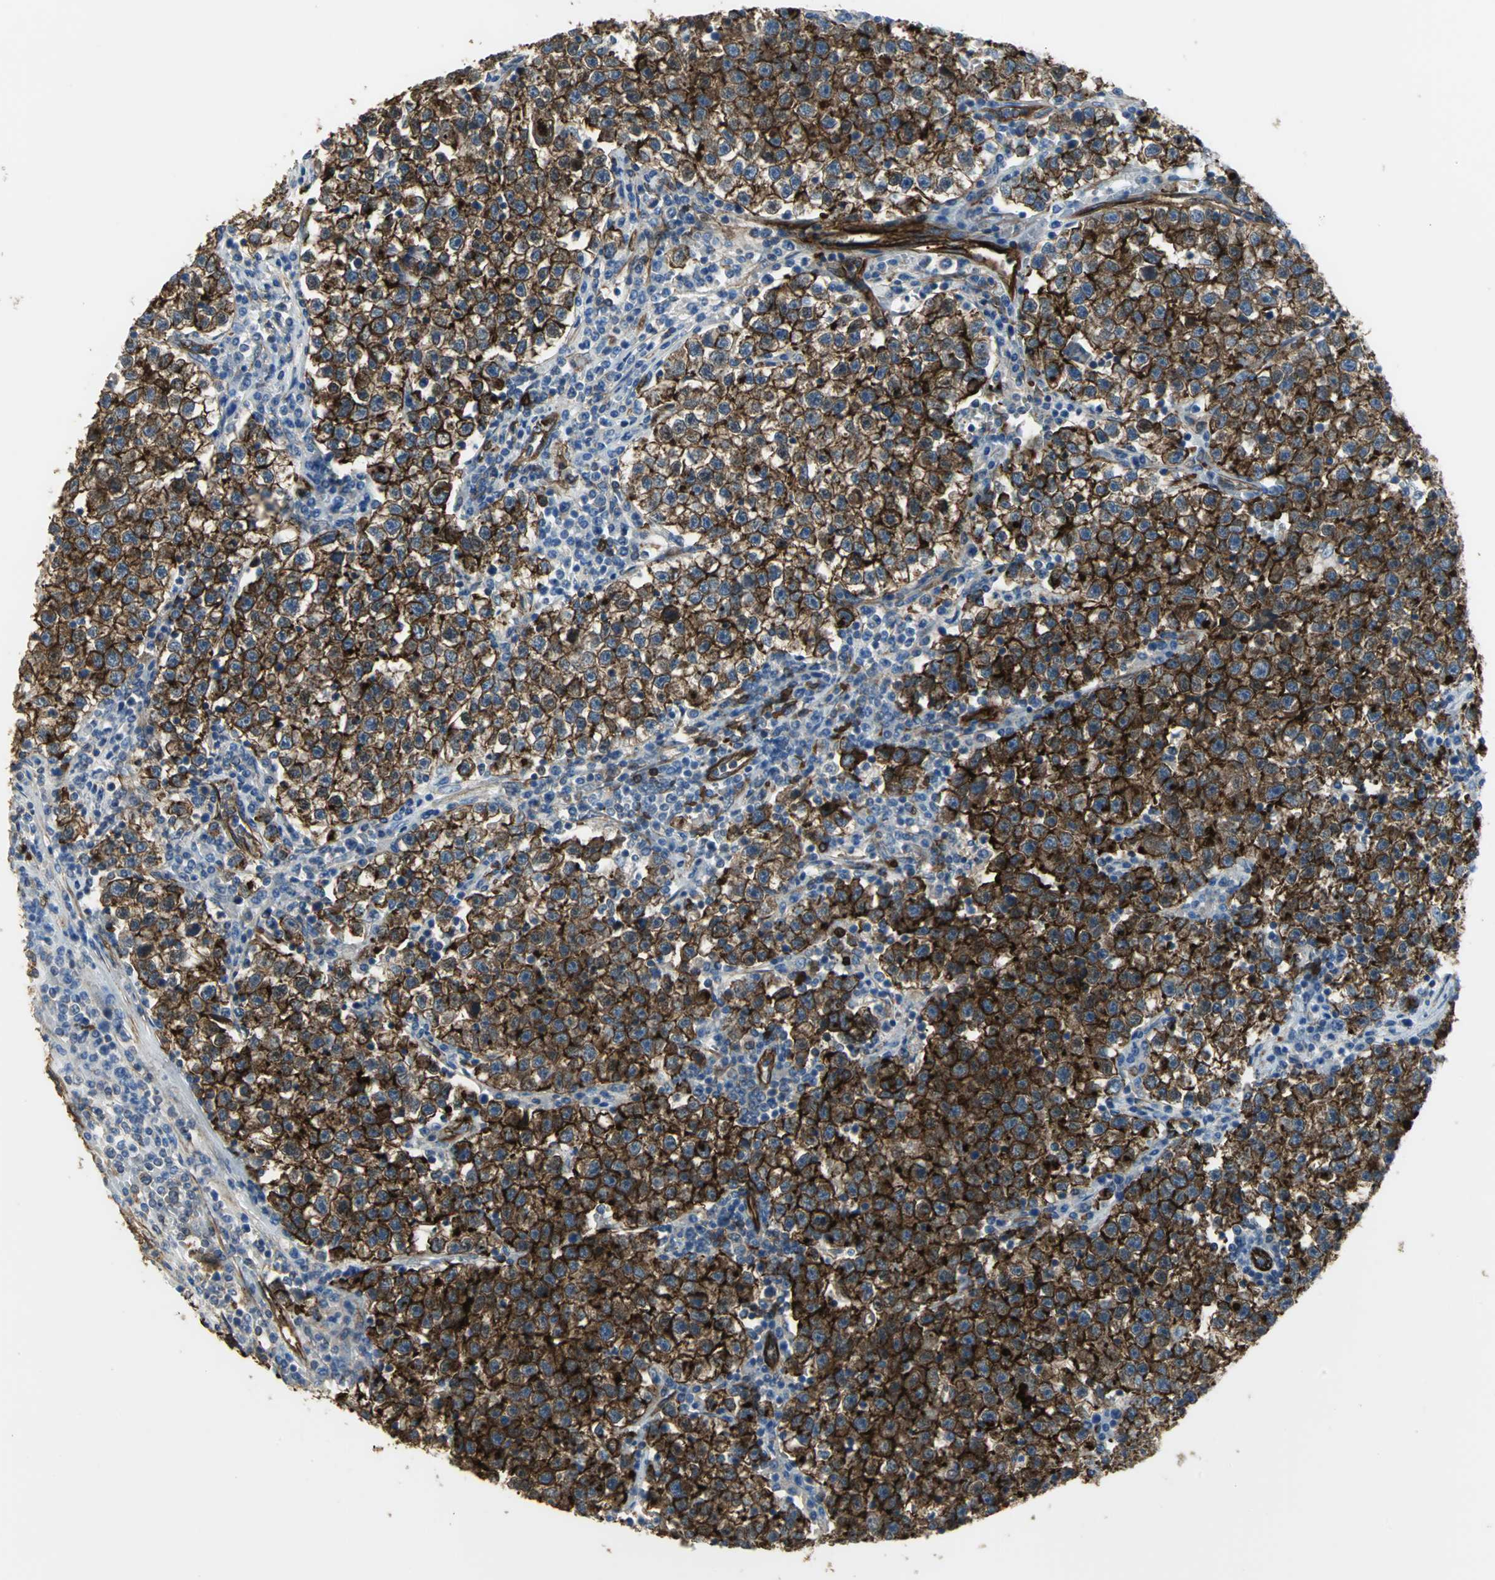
{"staining": {"intensity": "strong", "quantity": ">75%", "location": "cytoplasmic/membranous"}, "tissue": "testis cancer", "cell_type": "Tumor cells", "image_type": "cancer", "snomed": [{"axis": "morphology", "description": "Seminoma, NOS"}, {"axis": "topography", "description": "Testis"}], "caption": "The immunohistochemical stain highlights strong cytoplasmic/membranous expression in tumor cells of testis cancer tissue.", "gene": "FLNB", "patient": {"sex": "male", "age": 22}}